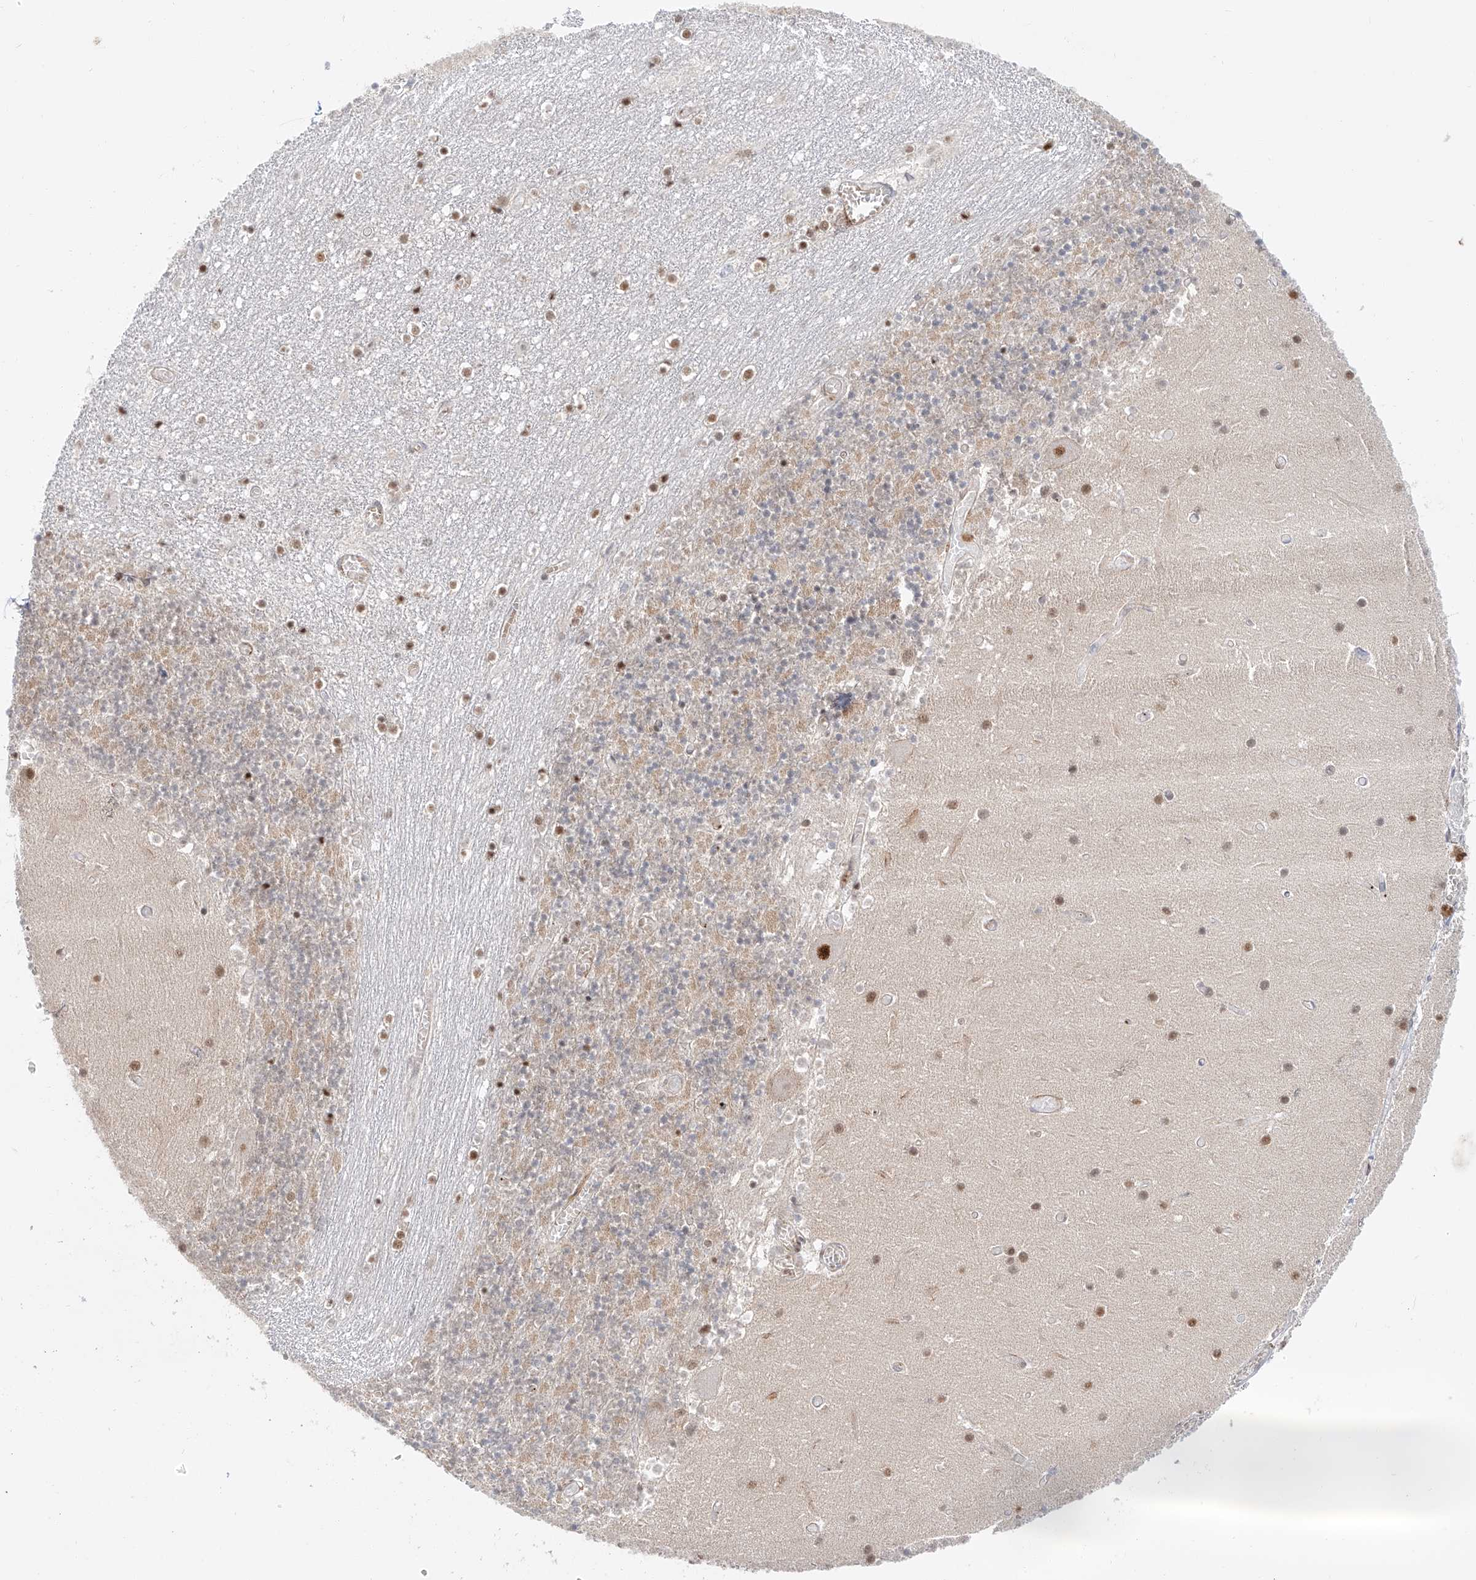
{"staining": {"intensity": "moderate", "quantity": ">75%", "location": "cytoplasmic/membranous,nuclear"}, "tissue": "cerebellum", "cell_type": "Cells in granular layer", "image_type": "normal", "snomed": [{"axis": "morphology", "description": "Normal tissue, NOS"}, {"axis": "topography", "description": "Cerebellum"}], "caption": "An image showing moderate cytoplasmic/membranous,nuclear positivity in about >75% of cells in granular layer in unremarkable cerebellum, as visualized by brown immunohistochemical staining.", "gene": "POGK", "patient": {"sex": "female", "age": 28}}